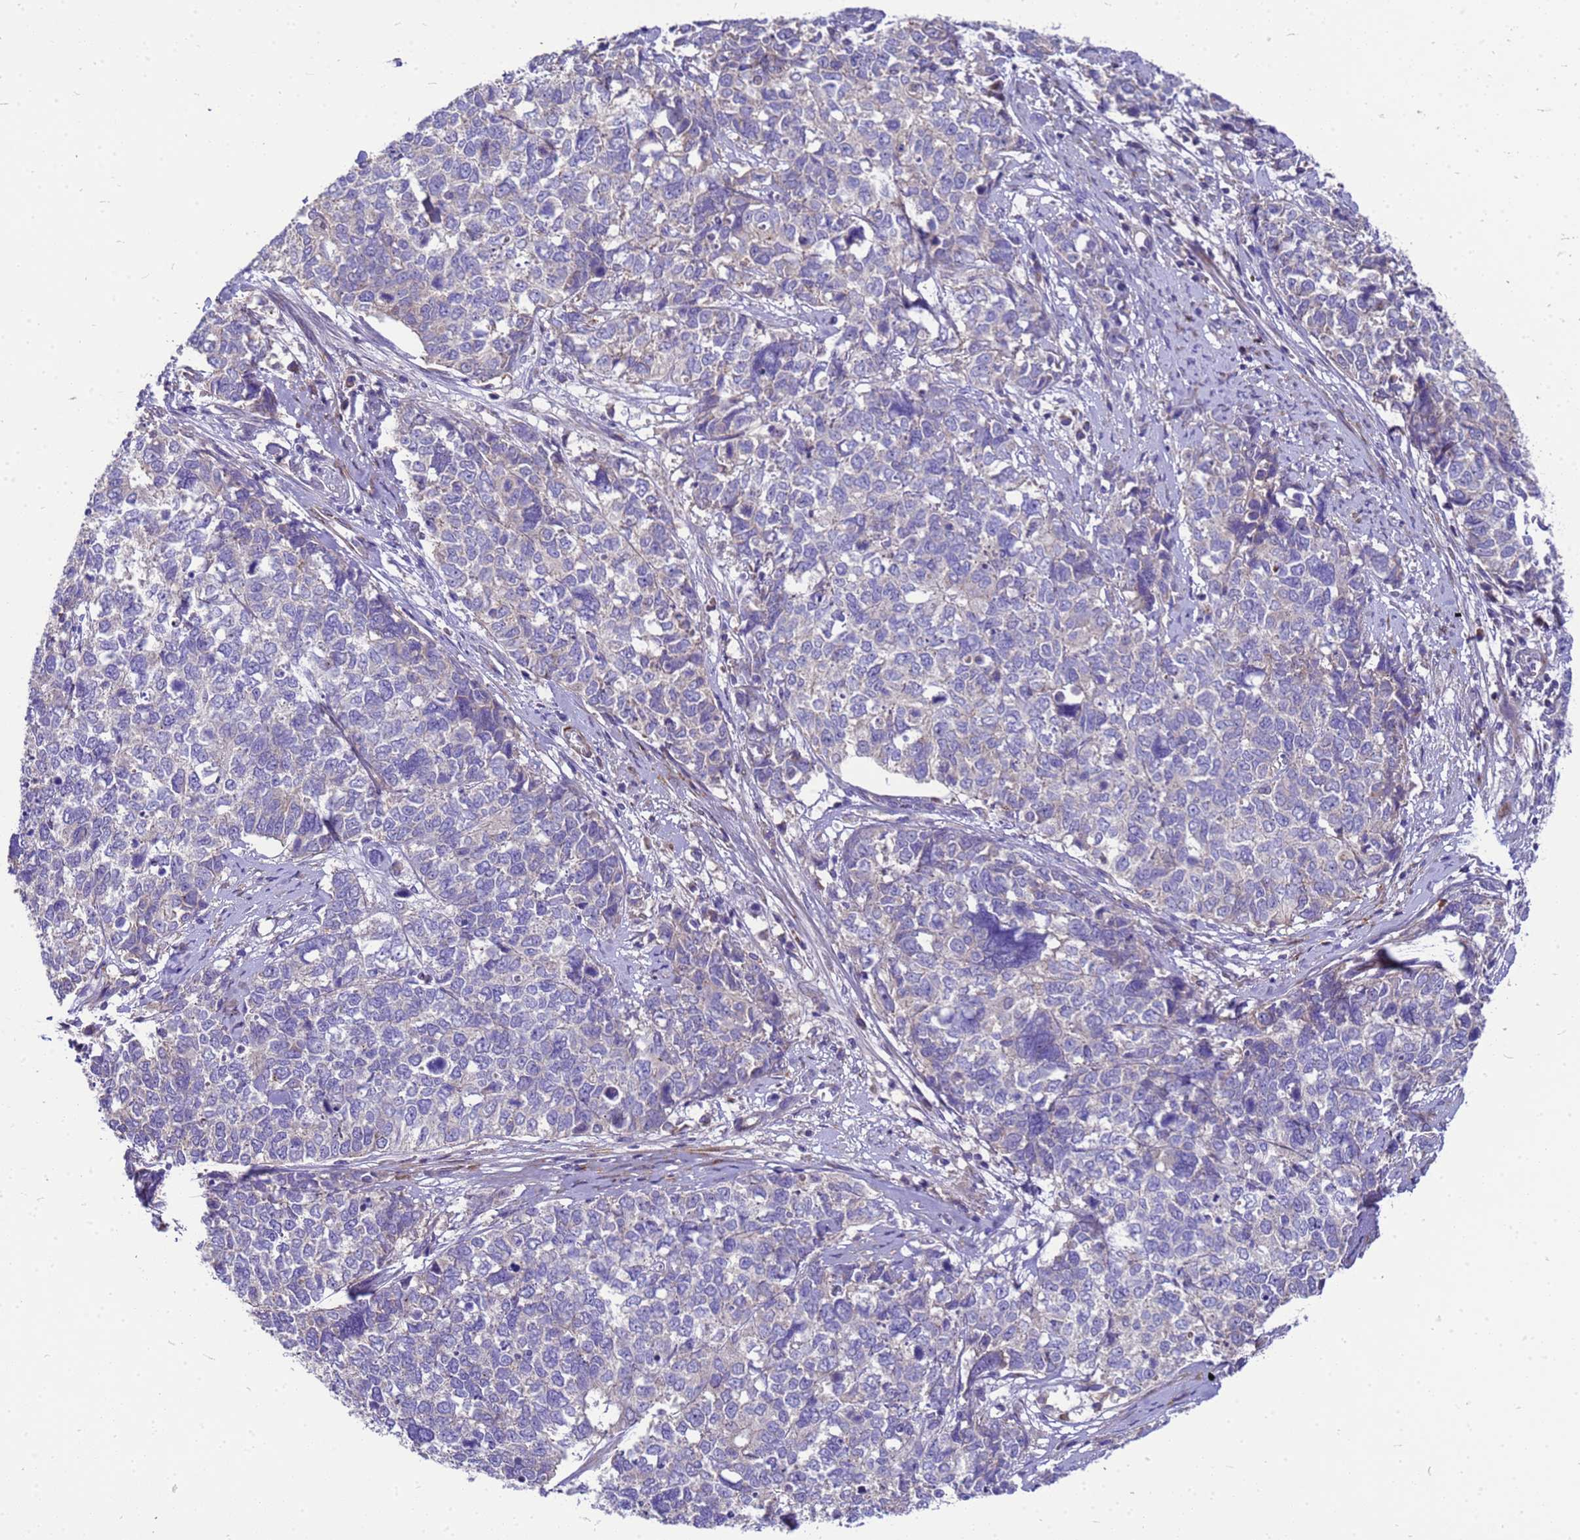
{"staining": {"intensity": "negative", "quantity": "none", "location": "none"}, "tissue": "cervical cancer", "cell_type": "Tumor cells", "image_type": "cancer", "snomed": [{"axis": "morphology", "description": "Squamous cell carcinoma, NOS"}, {"axis": "topography", "description": "Cervix"}], "caption": "There is no significant positivity in tumor cells of cervical squamous cell carcinoma.", "gene": "POP7", "patient": {"sex": "female", "age": 63}}